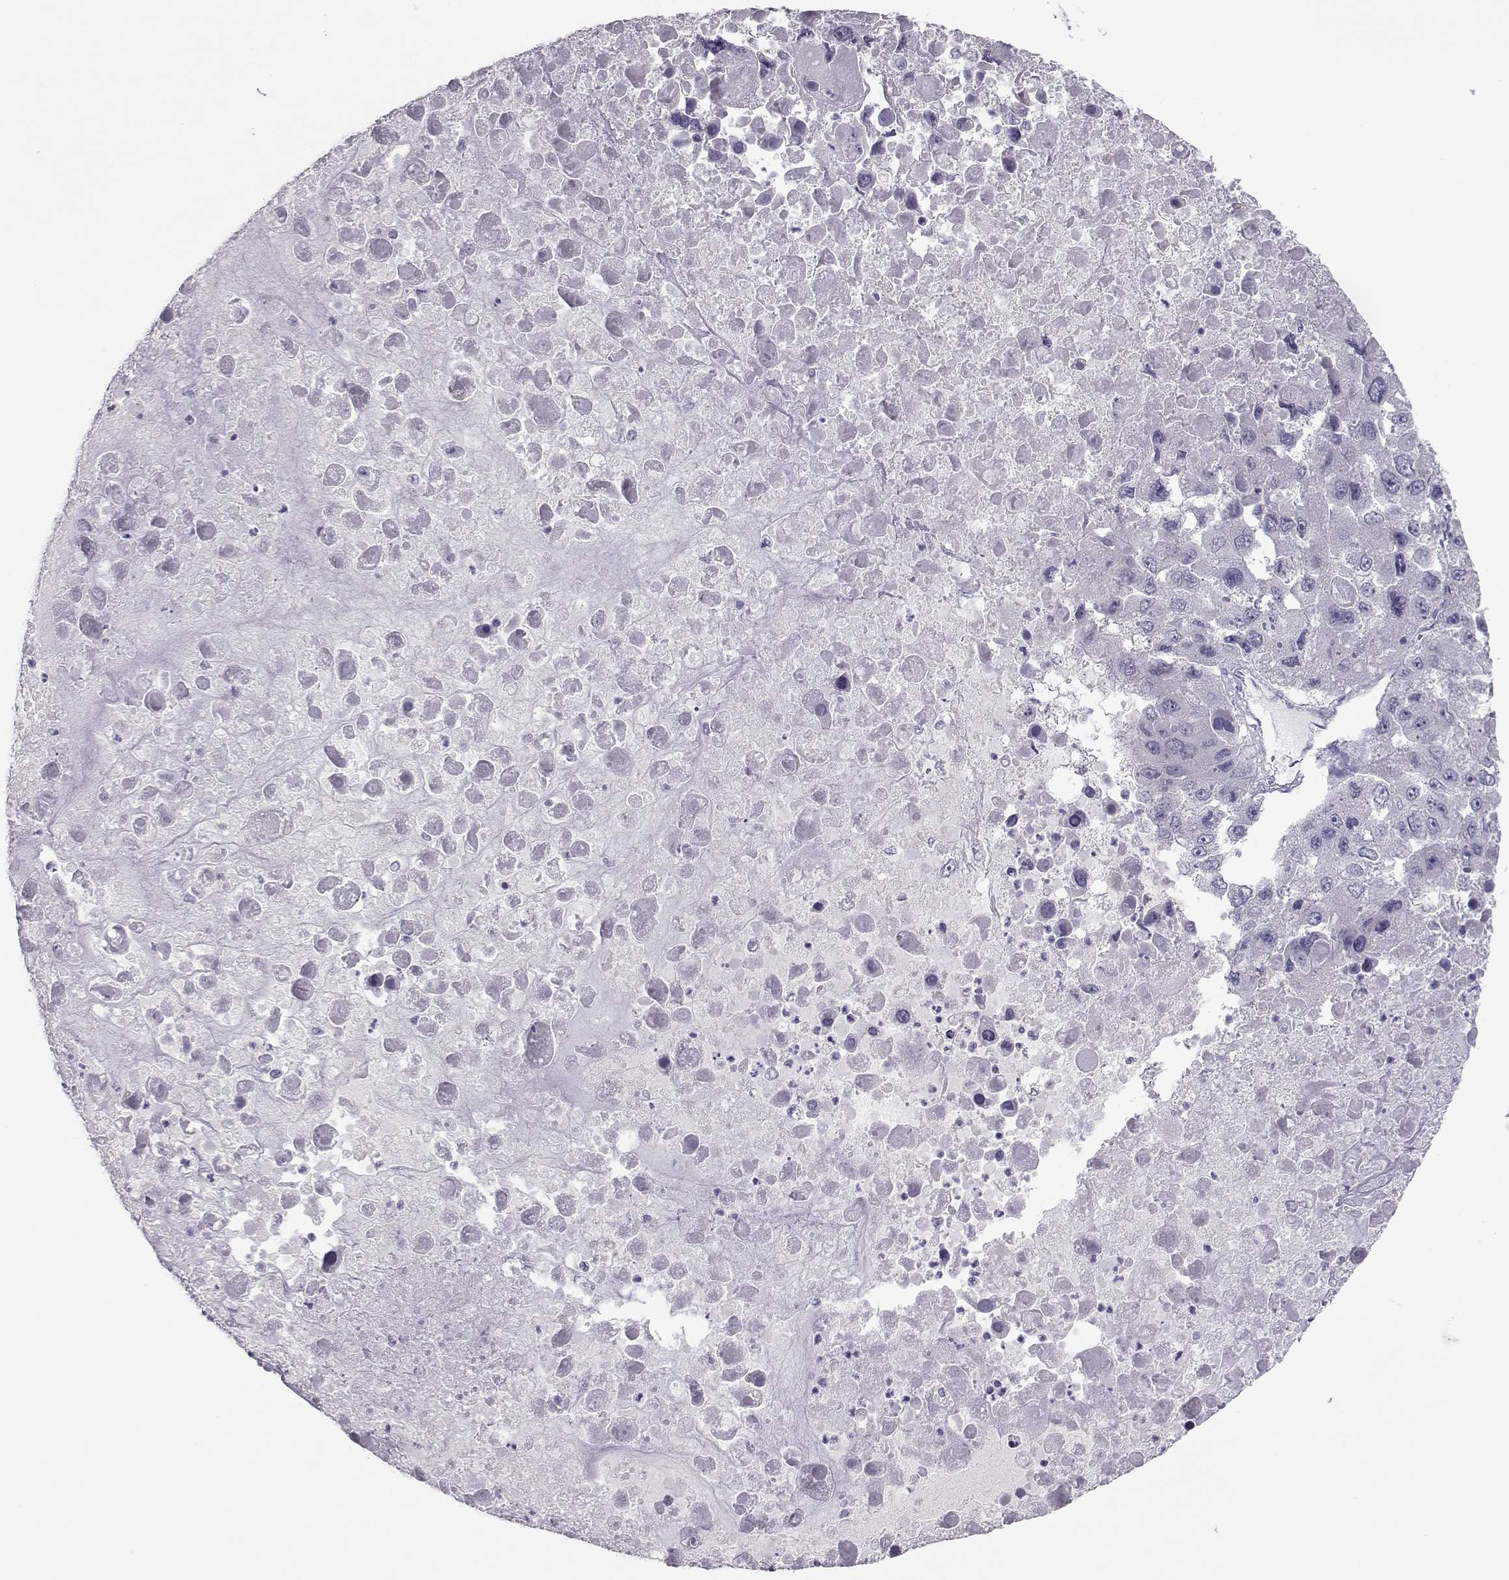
{"staining": {"intensity": "negative", "quantity": "none", "location": "none"}, "tissue": "liver cancer", "cell_type": "Tumor cells", "image_type": "cancer", "snomed": [{"axis": "morphology", "description": "Carcinoma, Hepatocellular, NOS"}, {"axis": "topography", "description": "Liver"}], "caption": "Immunohistochemistry of human liver hepatocellular carcinoma exhibits no staining in tumor cells.", "gene": "ASRGL1", "patient": {"sex": "female", "age": 41}}